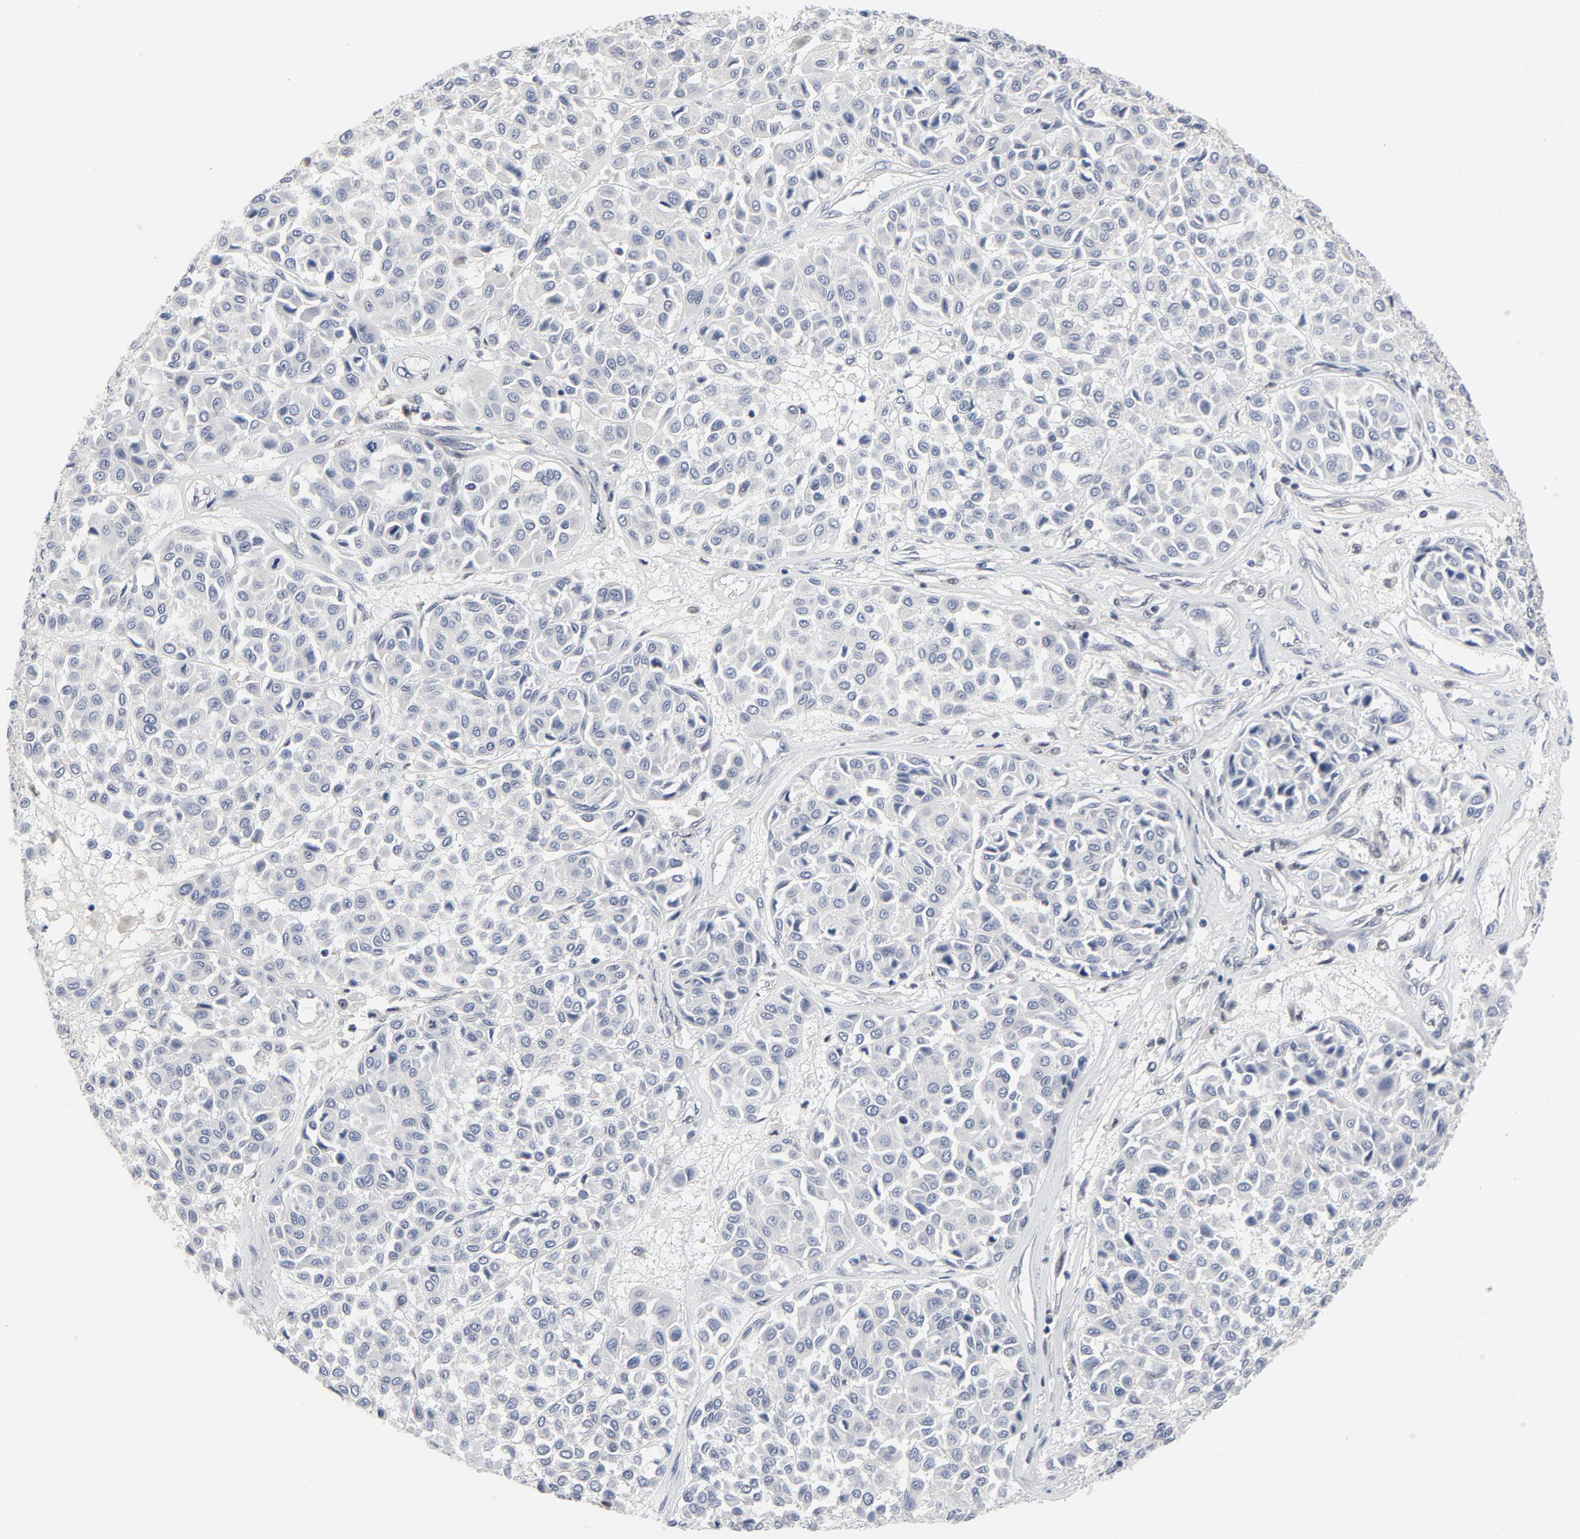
{"staining": {"intensity": "negative", "quantity": "none", "location": "none"}, "tissue": "melanoma", "cell_type": "Tumor cells", "image_type": "cancer", "snomed": [{"axis": "morphology", "description": "Malignant melanoma, Metastatic site"}, {"axis": "topography", "description": "Soft tissue"}], "caption": "A high-resolution photomicrograph shows immunohistochemistry staining of melanoma, which exhibits no significant expression in tumor cells.", "gene": "NFKB1", "patient": {"sex": "male", "age": 41}}